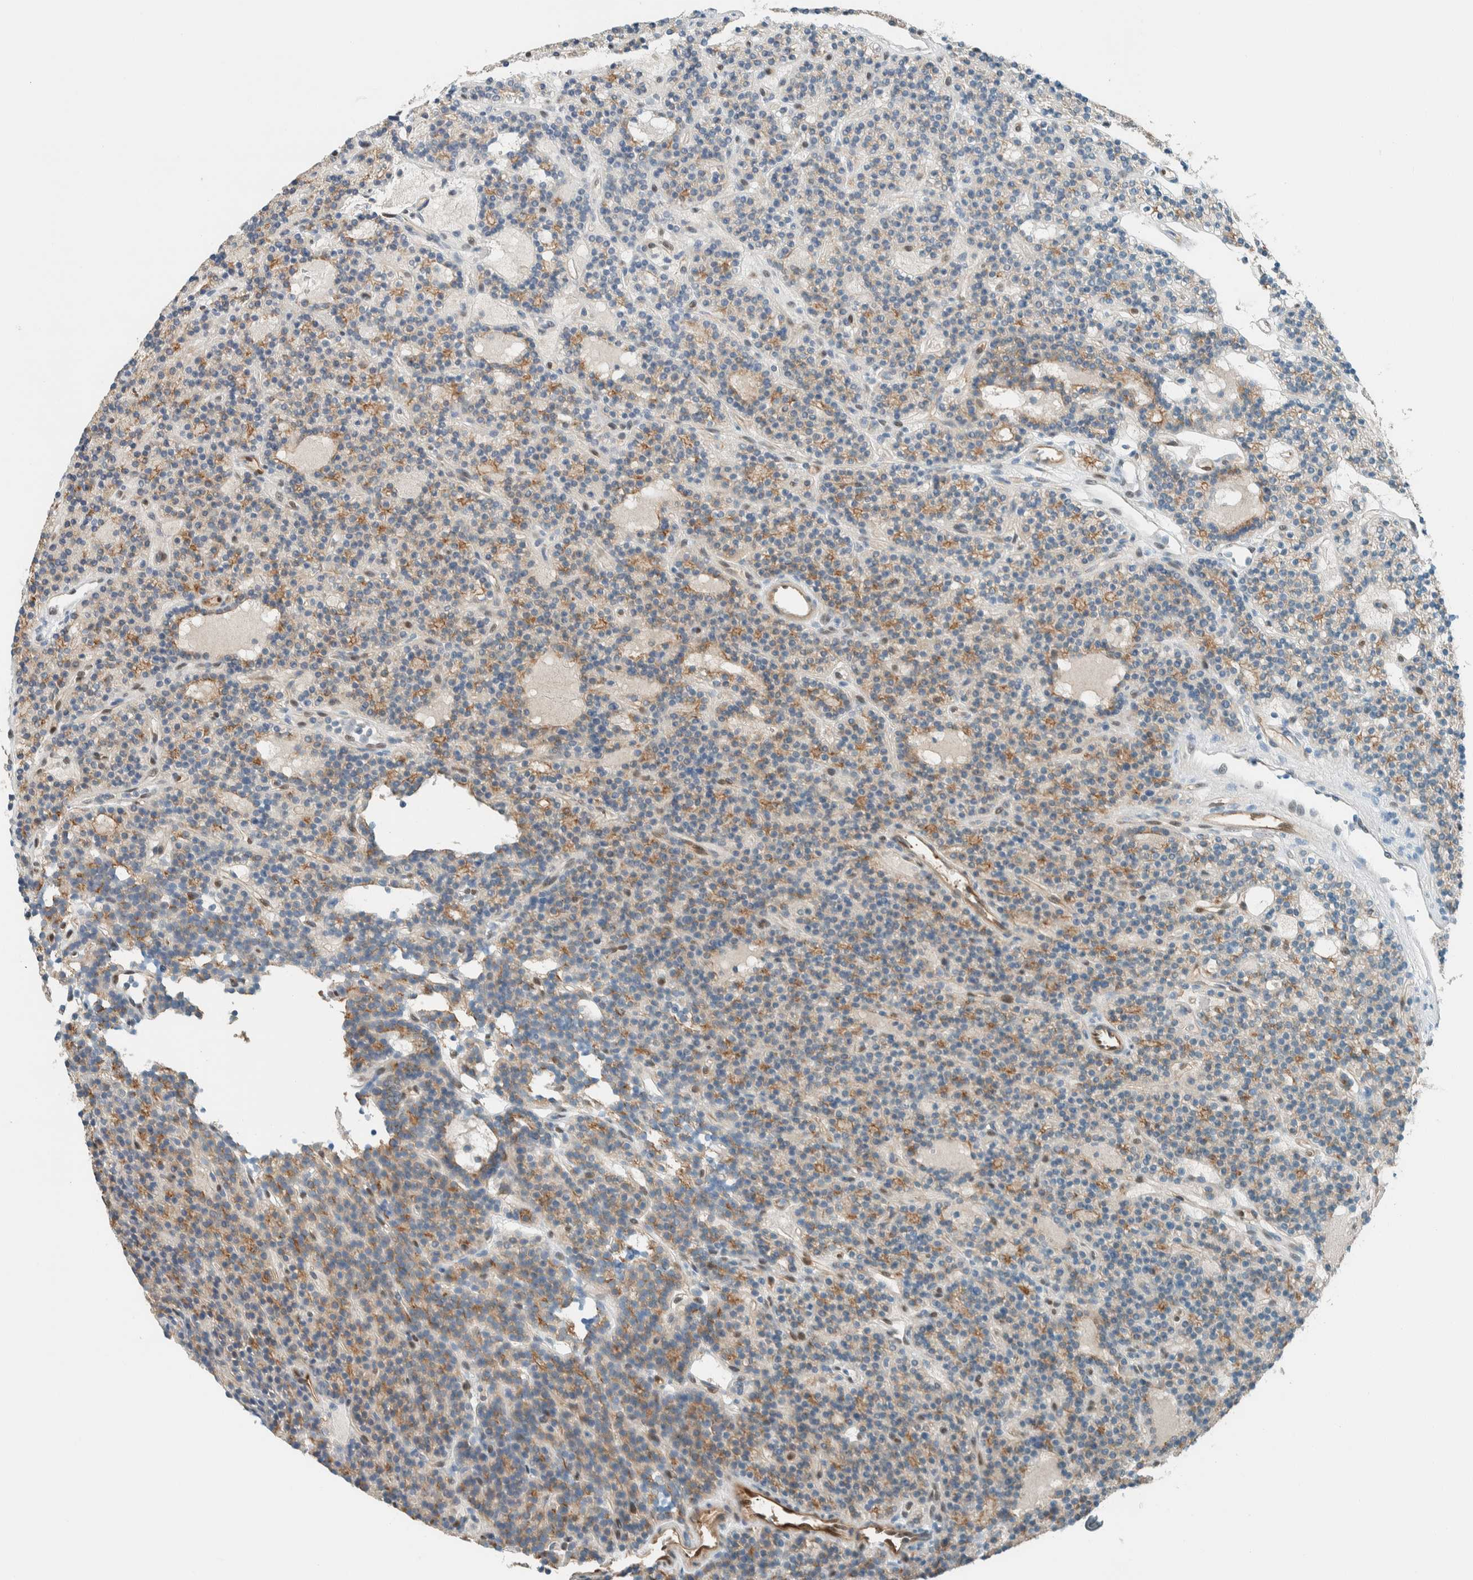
{"staining": {"intensity": "moderate", "quantity": "<25%", "location": "cytoplasmic/membranous"}, "tissue": "parathyroid gland", "cell_type": "Glandular cells", "image_type": "normal", "snomed": [{"axis": "morphology", "description": "Normal tissue, NOS"}, {"axis": "topography", "description": "Parathyroid gland"}], "caption": "This photomicrograph demonstrates immunohistochemistry (IHC) staining of normal parathyroid gland, with low moderate cytoplasmic/membranous expression in about <25% of glandular cells.", "gene": "NXN", "patient": {"sex": "male", "age": 75}}